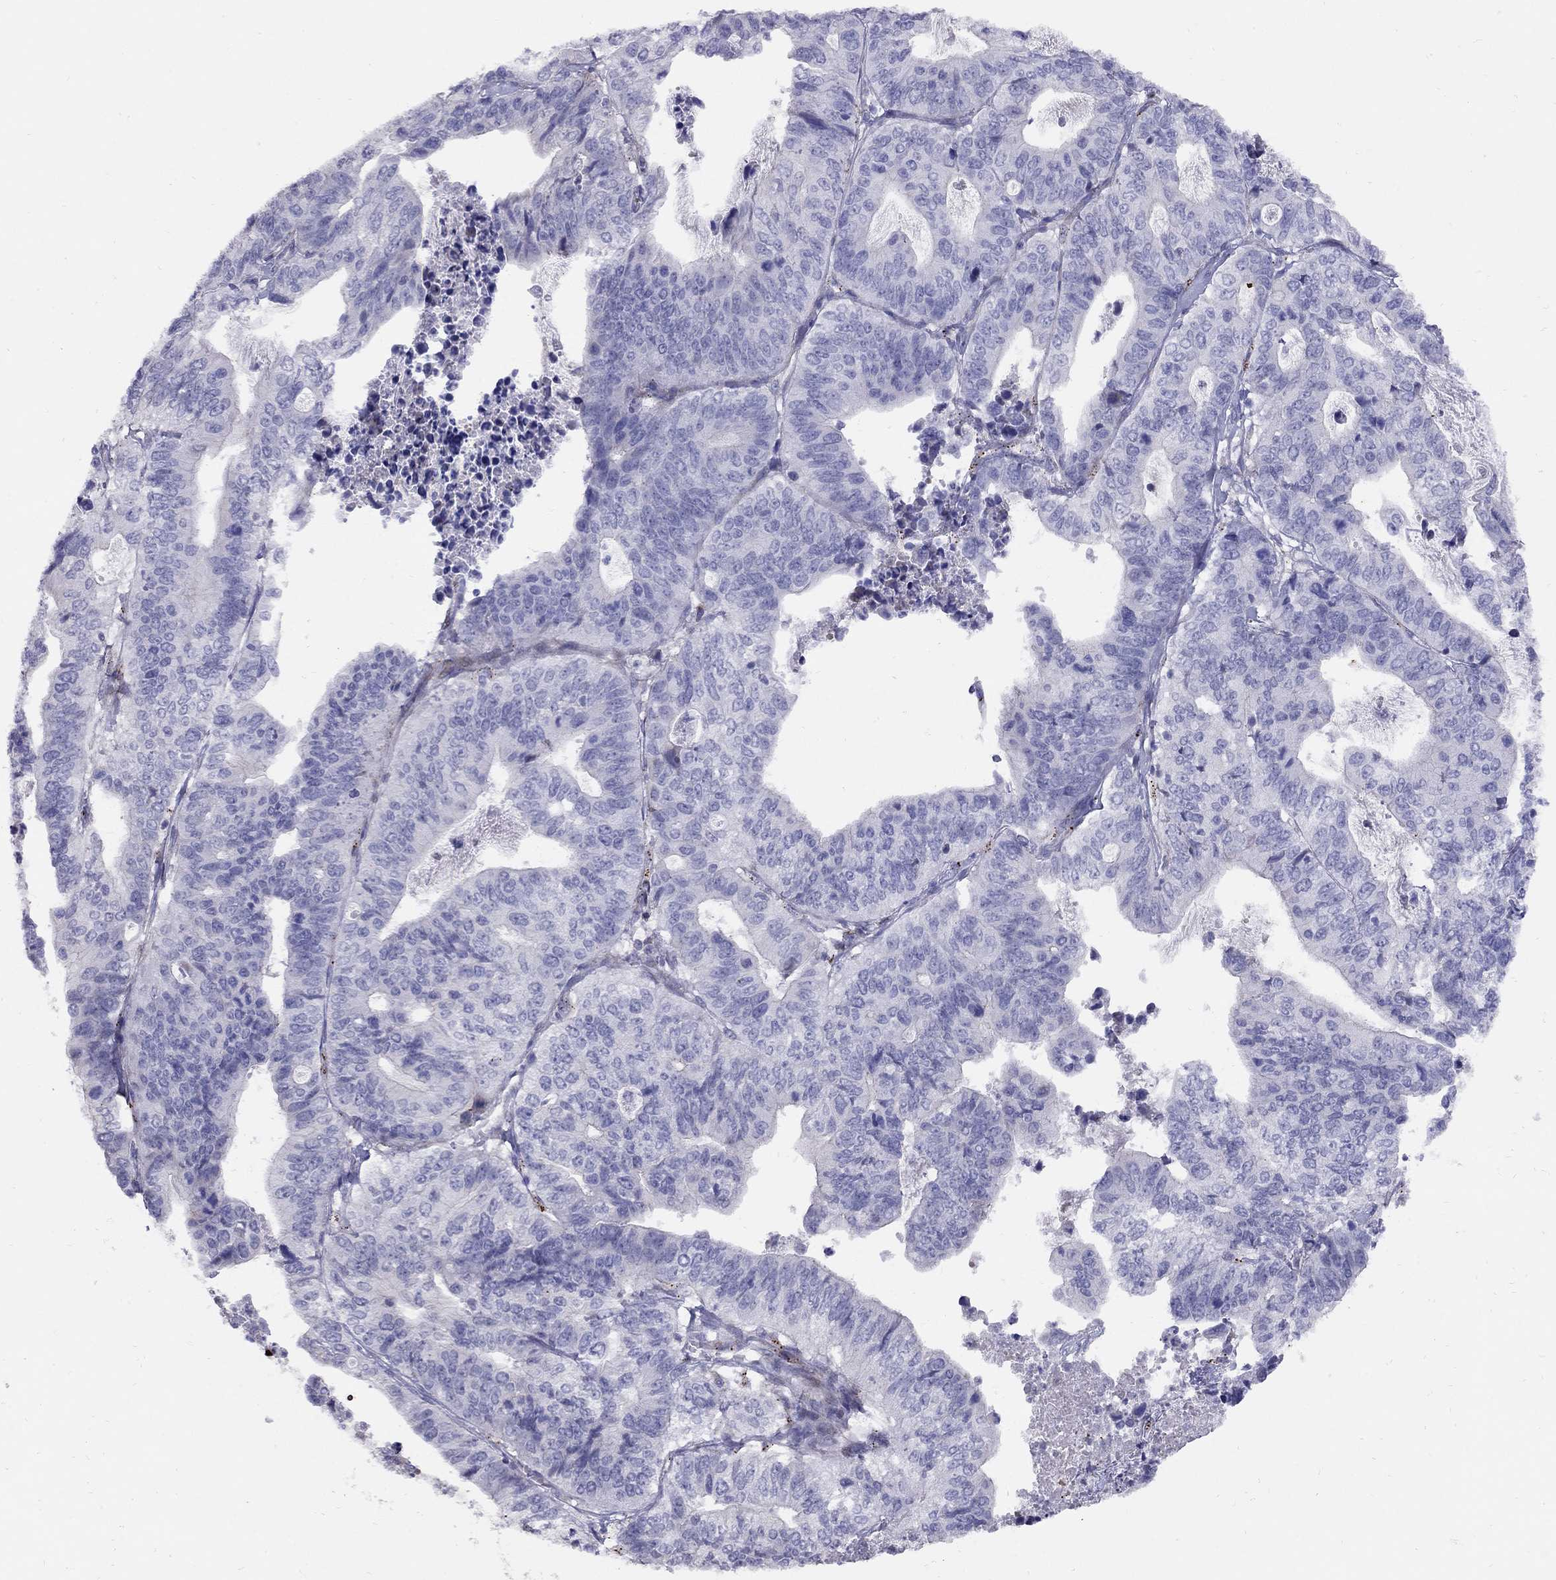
{"staining": {"intensity": "negative", "quantity": "none", "location": "none"}, "tissue": "stomach cancer", "cell_type": "Tumor cells", "image_type": "cancer", "snomed": [{"axis": "morphology", "description": "Adenocarcinoma, NOS"}, {"axis": "topography", "description": "Stomach, upper"}], "caption": "A high-resolution image shows IHC staining of stomach cancer (adenocarcinoma), which exhibits no significant staining in tumor cells. (DAB (3,3'-diaminobenzidine) immunohistochemistry (IHC) visualized using brightfield microscopy, high magnification).", "gene": "MAGEB4", "patient": {"sex": "female", "age": 67}}